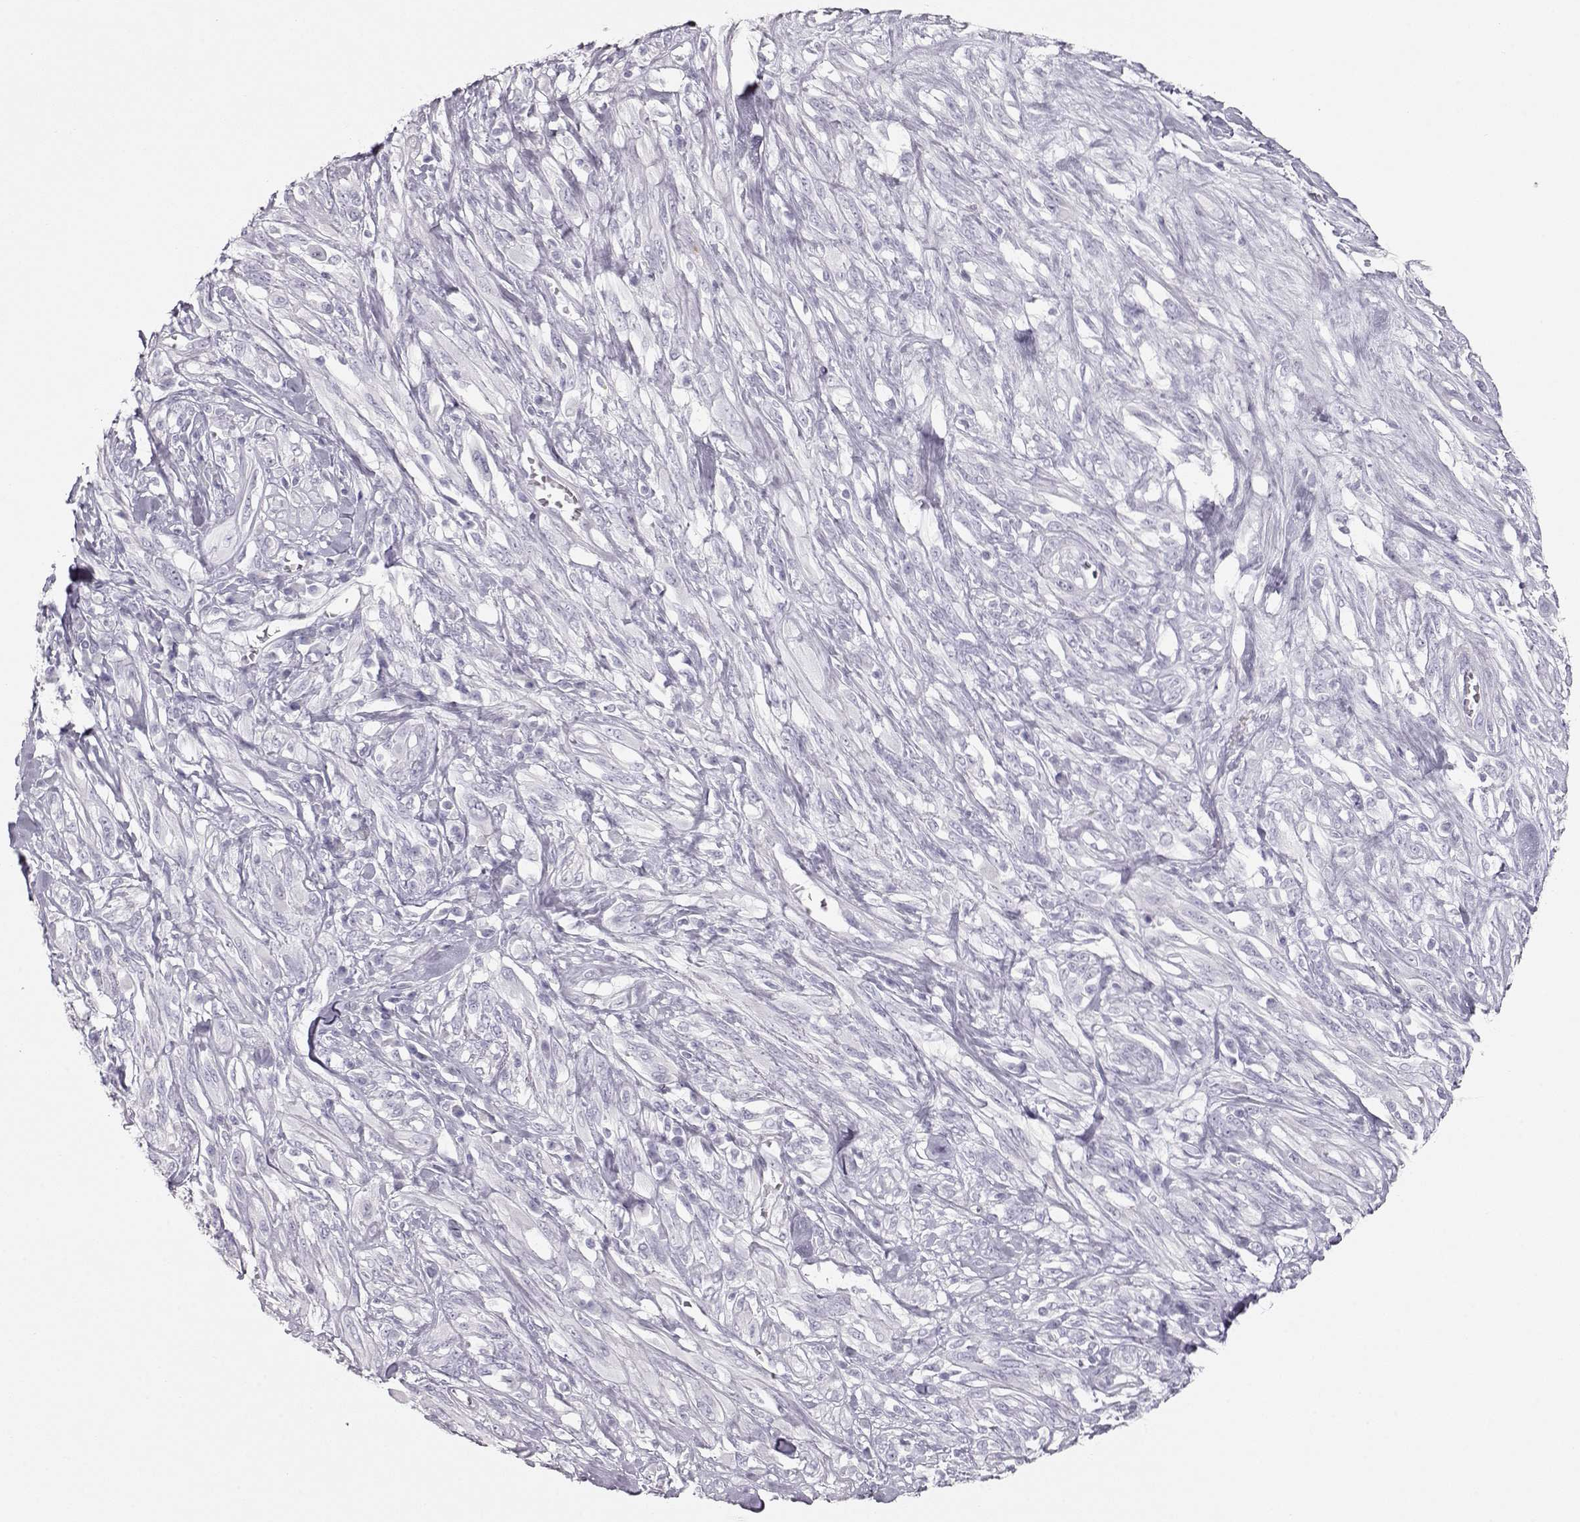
{"staining": {"intensity": "negative", "quantity": "none", "location": "none"}, "tissue": "melanoma", "cell_type": "Tumor cells", "image_type": "cancer", "snomed": [{"axis": "morphology", "description": "Malignant melanoma, NOS"}, {"axis": "topography", "description": "Skin"}], "caption": "High magnification brightfield microscopy of malignant melanoma stained with DAB (brown) and counterstained with hematoxylin (blue): tumor cells show no significant staining.", "gene": "MIP", "patient": {"sex": "female", "age": 91}}